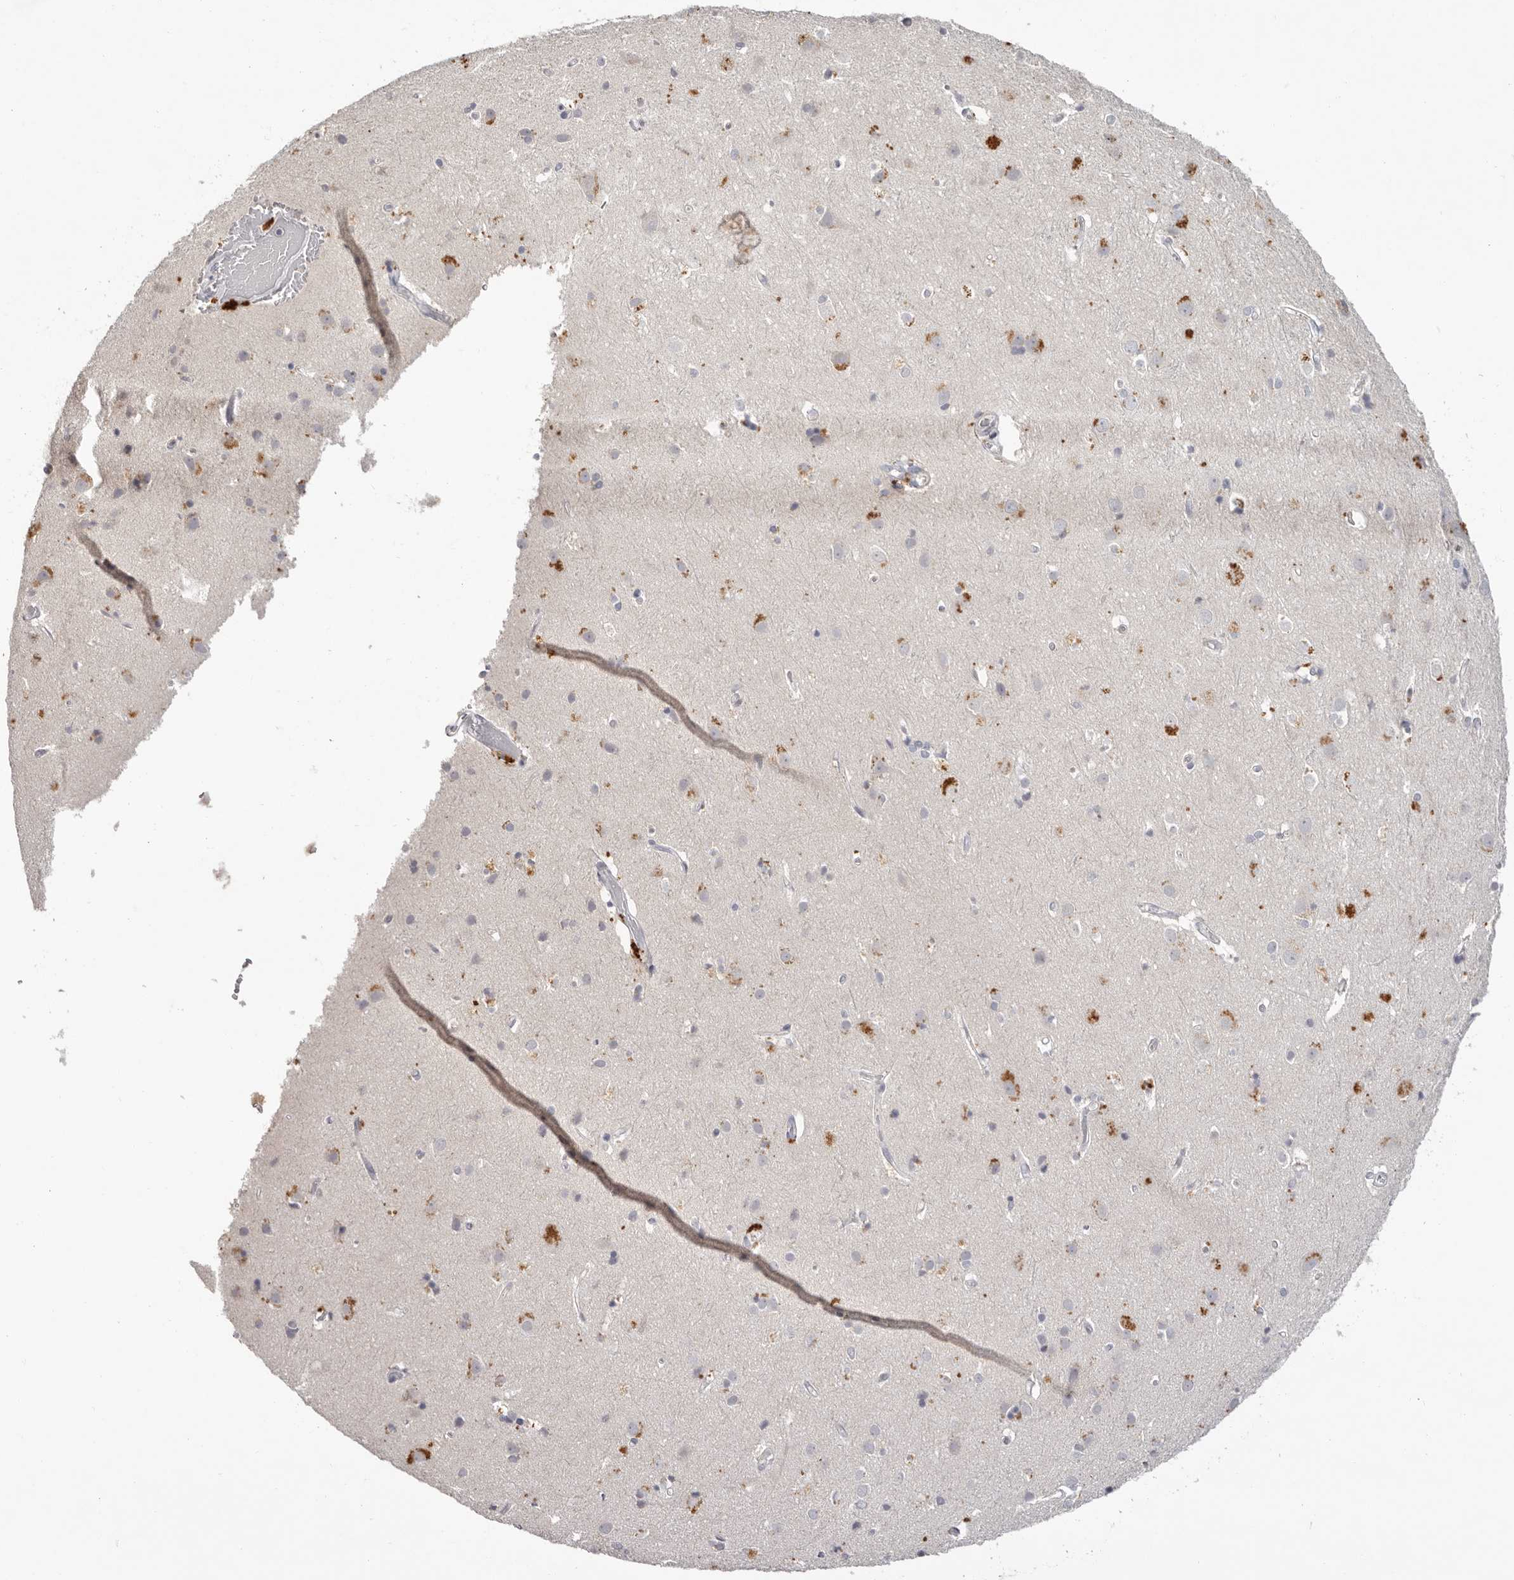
{"staining": {"intensity": "negative", "quantity": "none", "location": "none"}, "tissue": "cerebral cortex", "cell_type": "Endothelial cells", "image_type": "normal", "snomed": [{"axis": "morphology", "description": "Normal tissue, NOS"}, {"axis": "topography", "description": "Cerebral cortex"}], "caption": "The IHC histopathology image has no significant expression in endothelial cells of cerebral cortex. (DAB immunohistochemistry visualized using brightfield microscopy, high magnification).", "gene": "SCUBE2", "patient": {"sex": "male", "age": 54}}